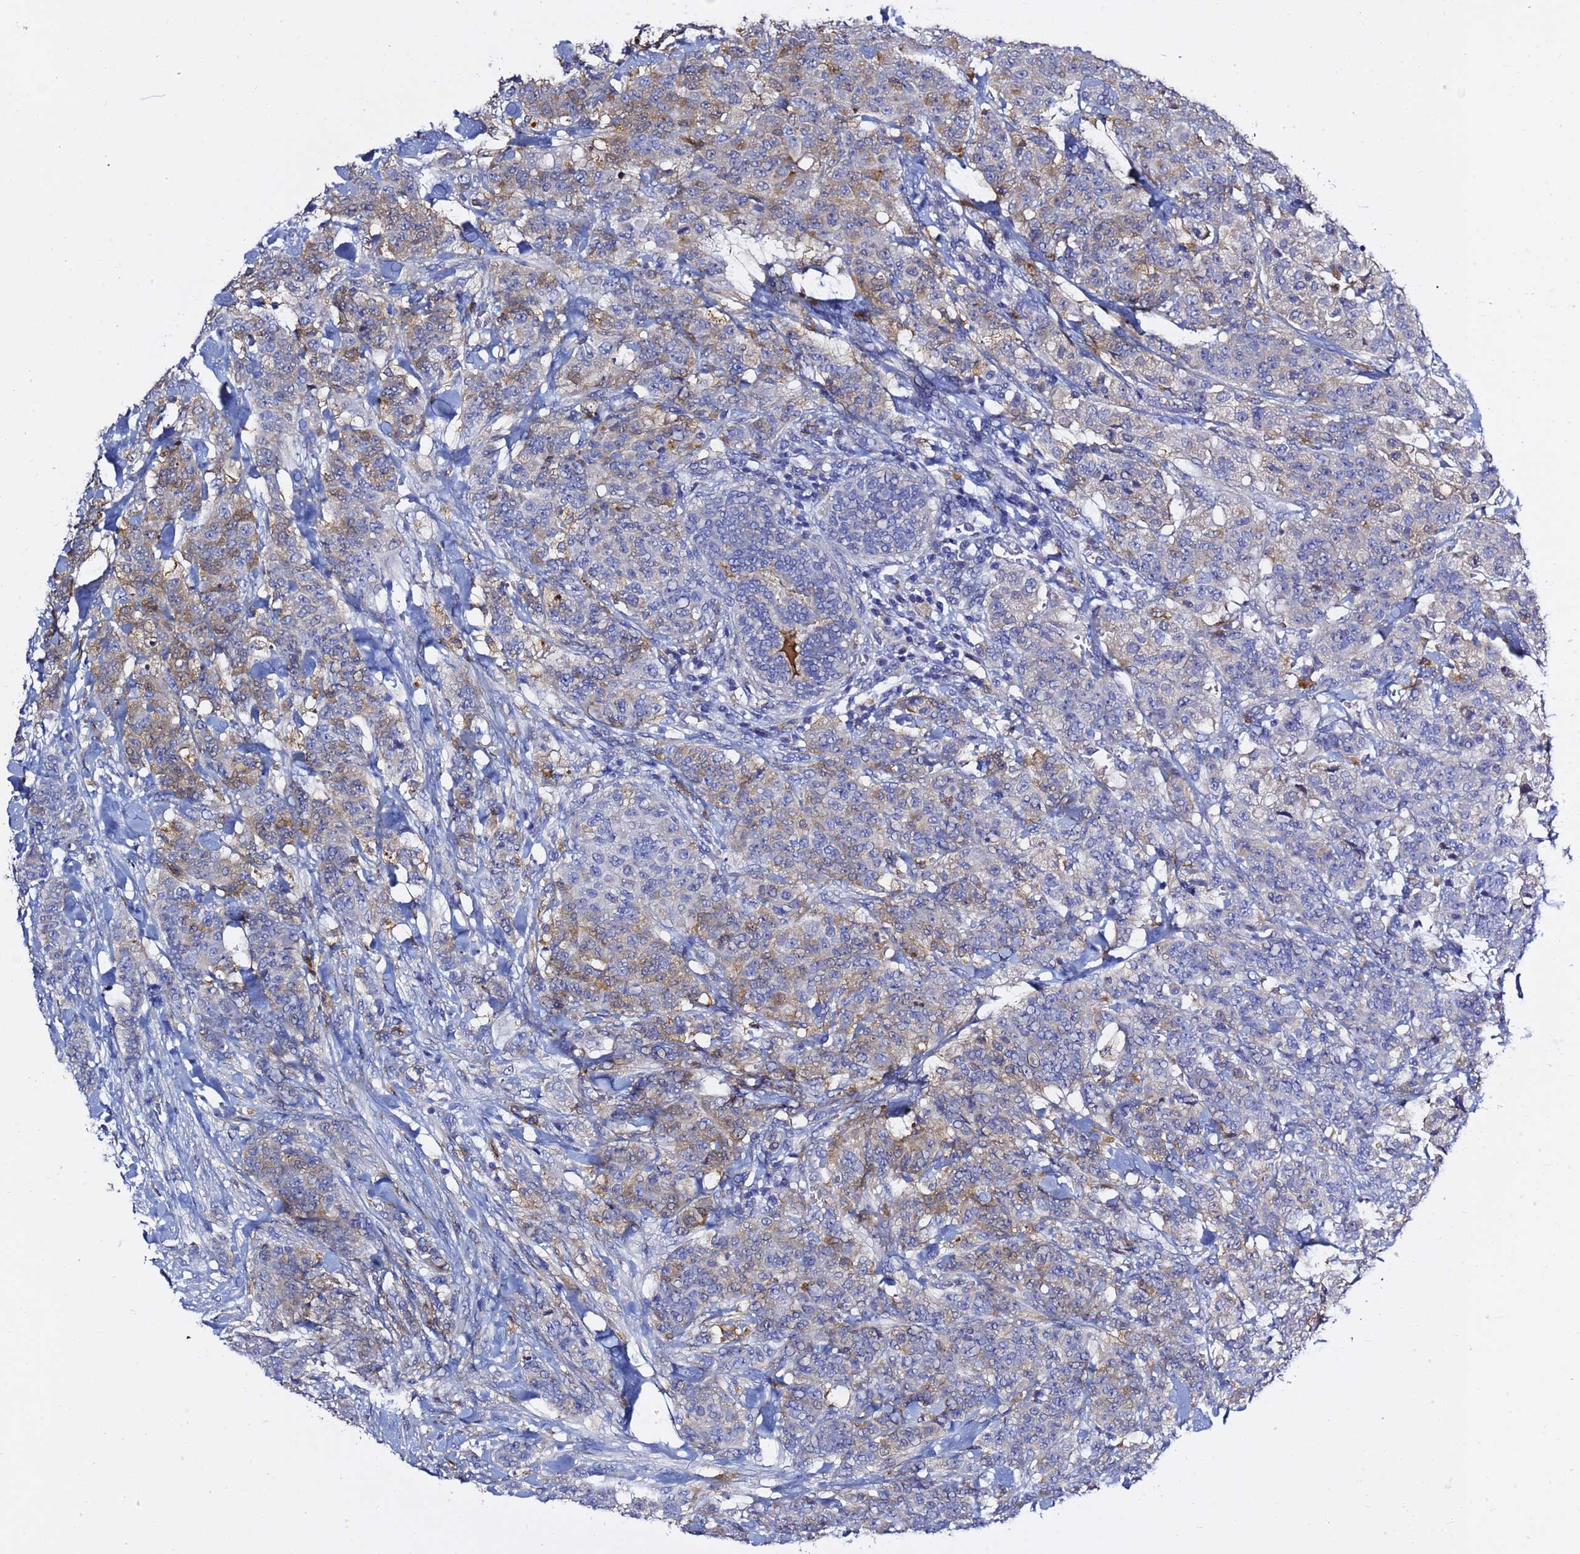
{"staining": {"intensity": "weak", "quantity": "25%-75%", "location": "cytoplasmic/membranous"}, "tissue": "breast cancer", "cell_type": "Tumor cells", "image_type": "cancer", "snomed": [{"axis": "morphology", "description": "Duct carcinoma"}, {"axis": "topography", "description": "Breast"}], "caption": "High-magnification brightfield microscopy of infiltrating ductal carcinoma (breast) stained with DAB (brown) and counterstained with hematoxylin (blue). tumor cells exhibit weak cytoplasmic/membranous expression is seen in approximately25%-75% of cells.", "gene": "NAT2", "patient": {"sex": "female", "age": 40}}